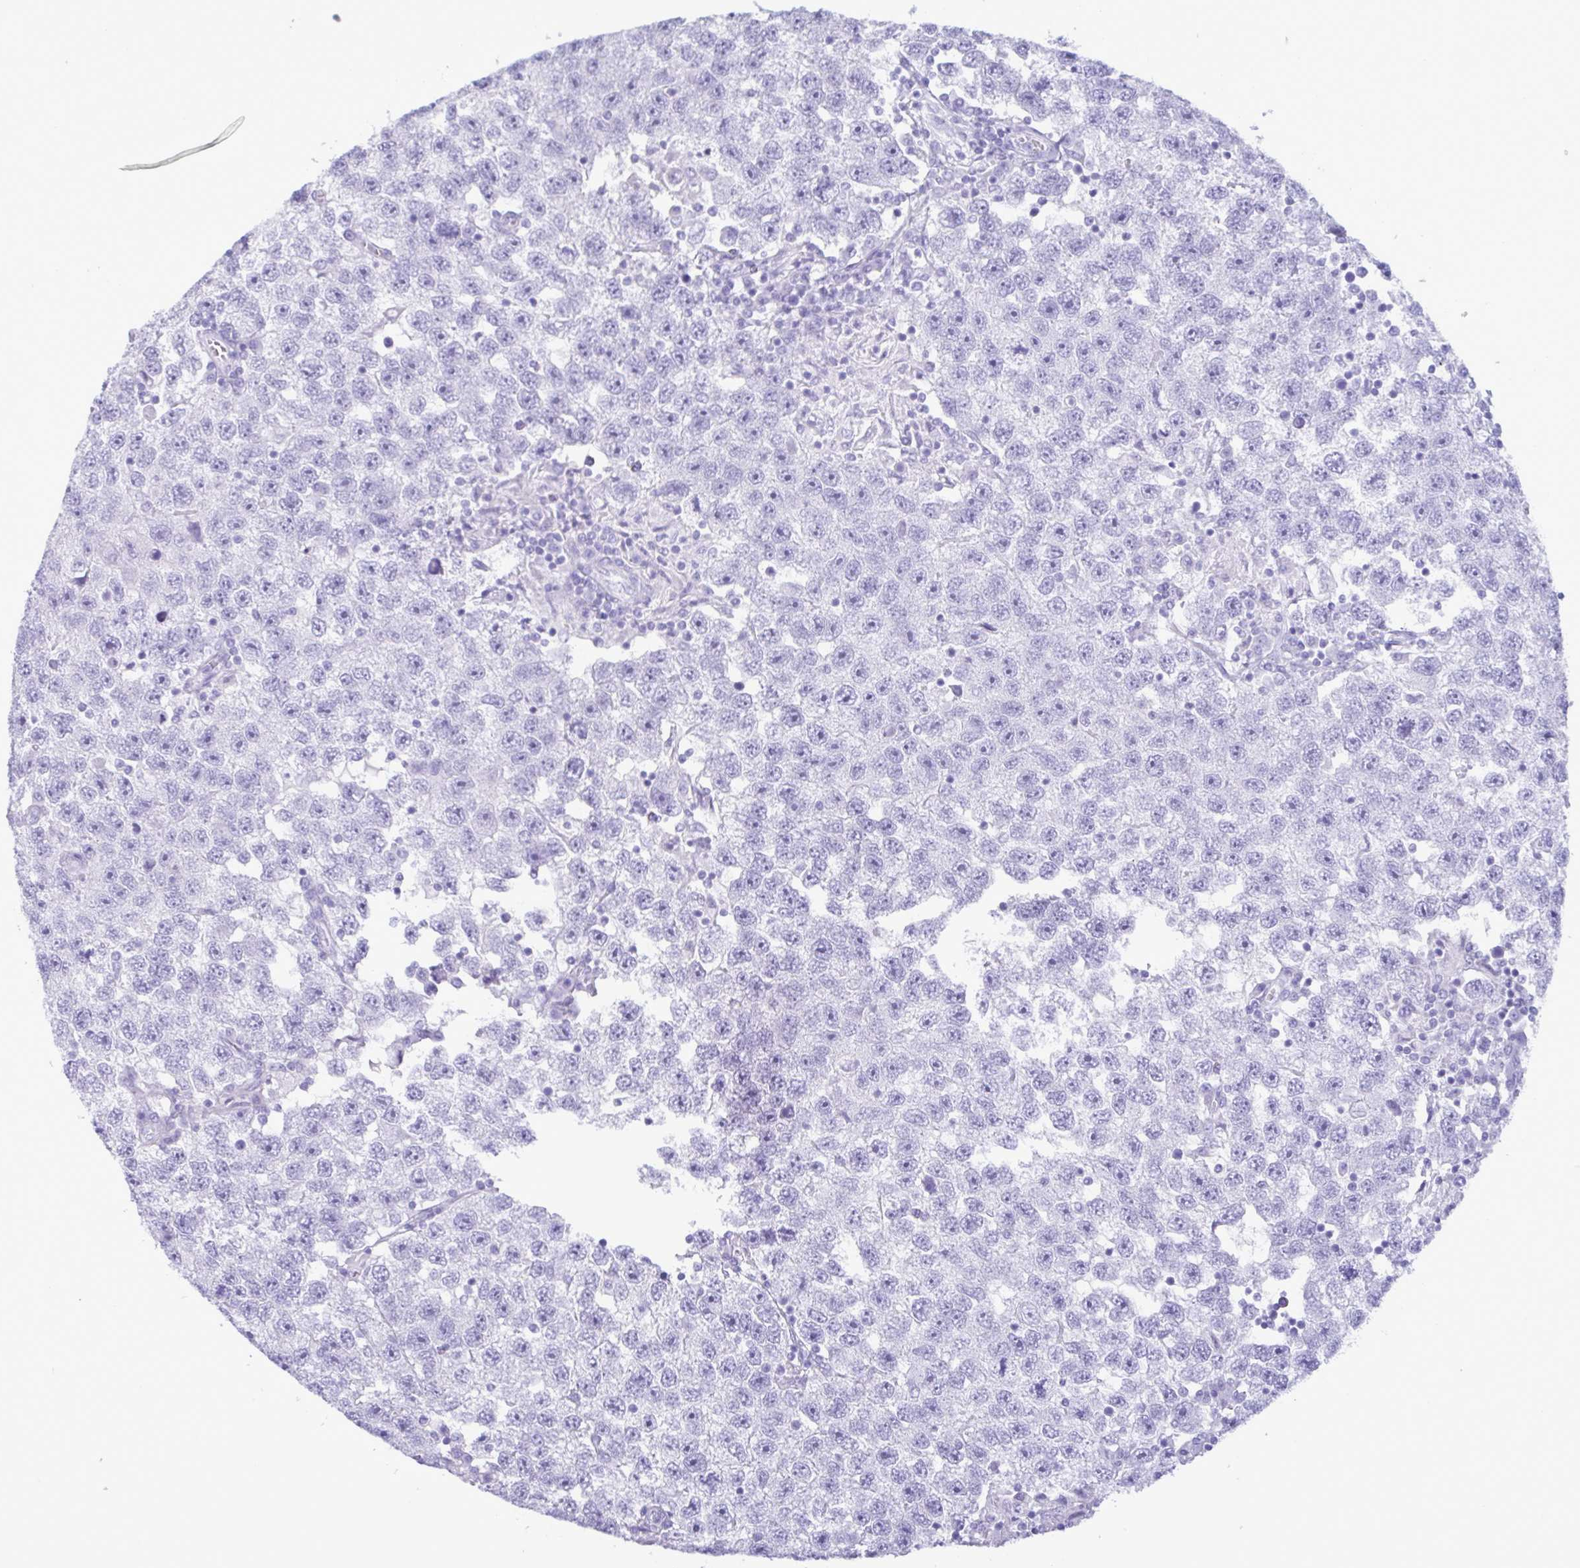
{"staining": {"intensity": "negative", "quantity": "none", "location": "none"}, "tissue": "testis cancer", "cell_type": "Tumor cells", "image_type": "cancer", "snomed": [{"axis": "morphology", "description": "Seminoma, NOS"}, {"axis": "topography", "description": "Testis"}], "caption": "DAB immunohistochemical staining of testis cancer shows no significant positivity in tumor cells.", "gene": "LTF", "patient": {"sex": "male", "age": 26}}